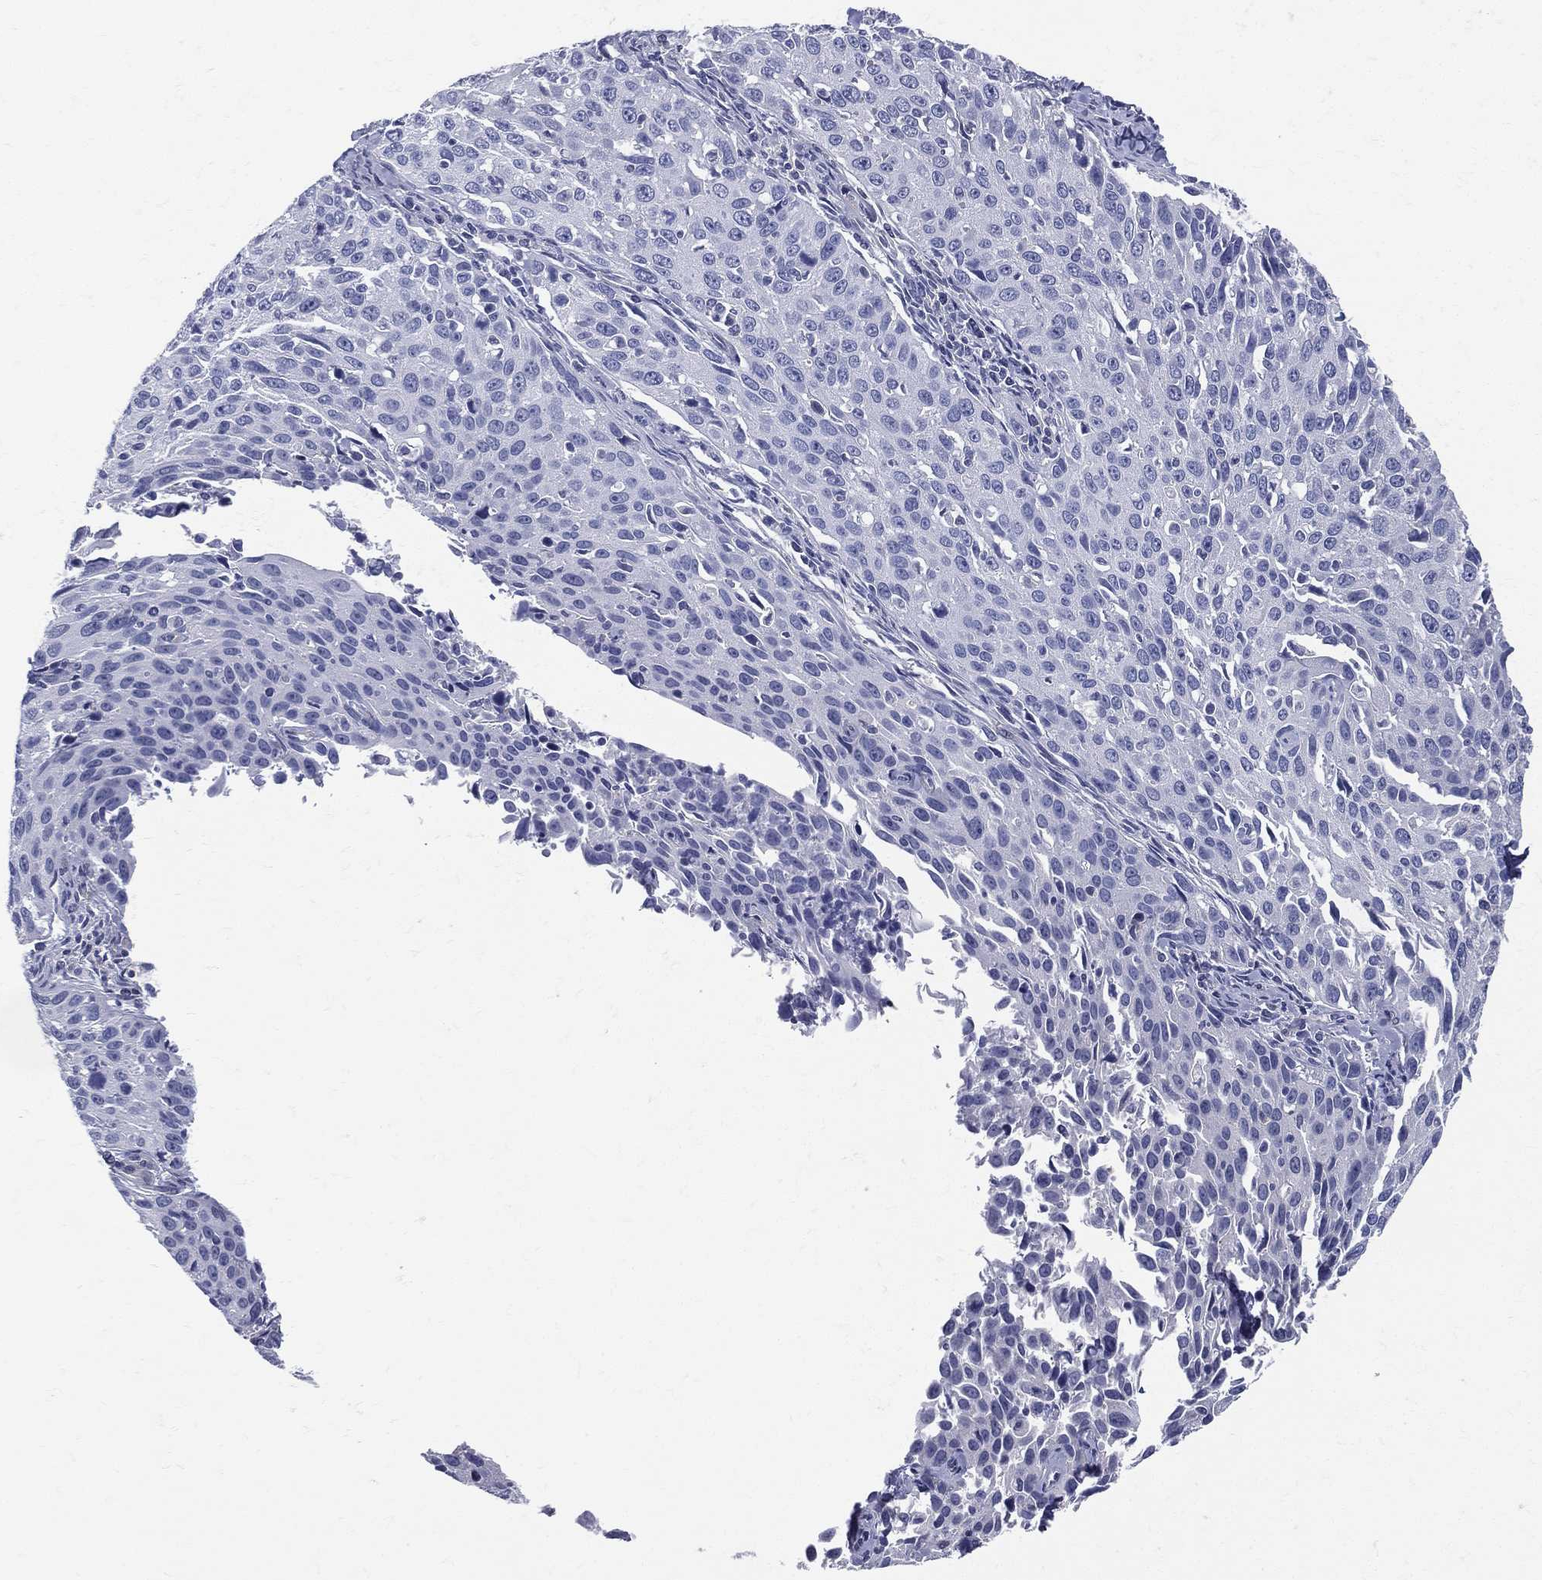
{"staining": {"intensity": "negative", "quantity": "none", "location": "none"}, "tissue": "cervical cancer", "cell_type": "Tumor cells", "image_type": "cancer", "snomed": [{"axis": "morphology", "description": "Squamous cell carcinoma, NOS"}, {"axis": "topography", "description": "Cervix"}], "caption": "High power microscopy histopathology image of an IHC micrograph of cervical cancer, revealing no significant expression in tumor cells.", "gene": "ETNPPL", "patient": {"sex": "female", "age": 26}}